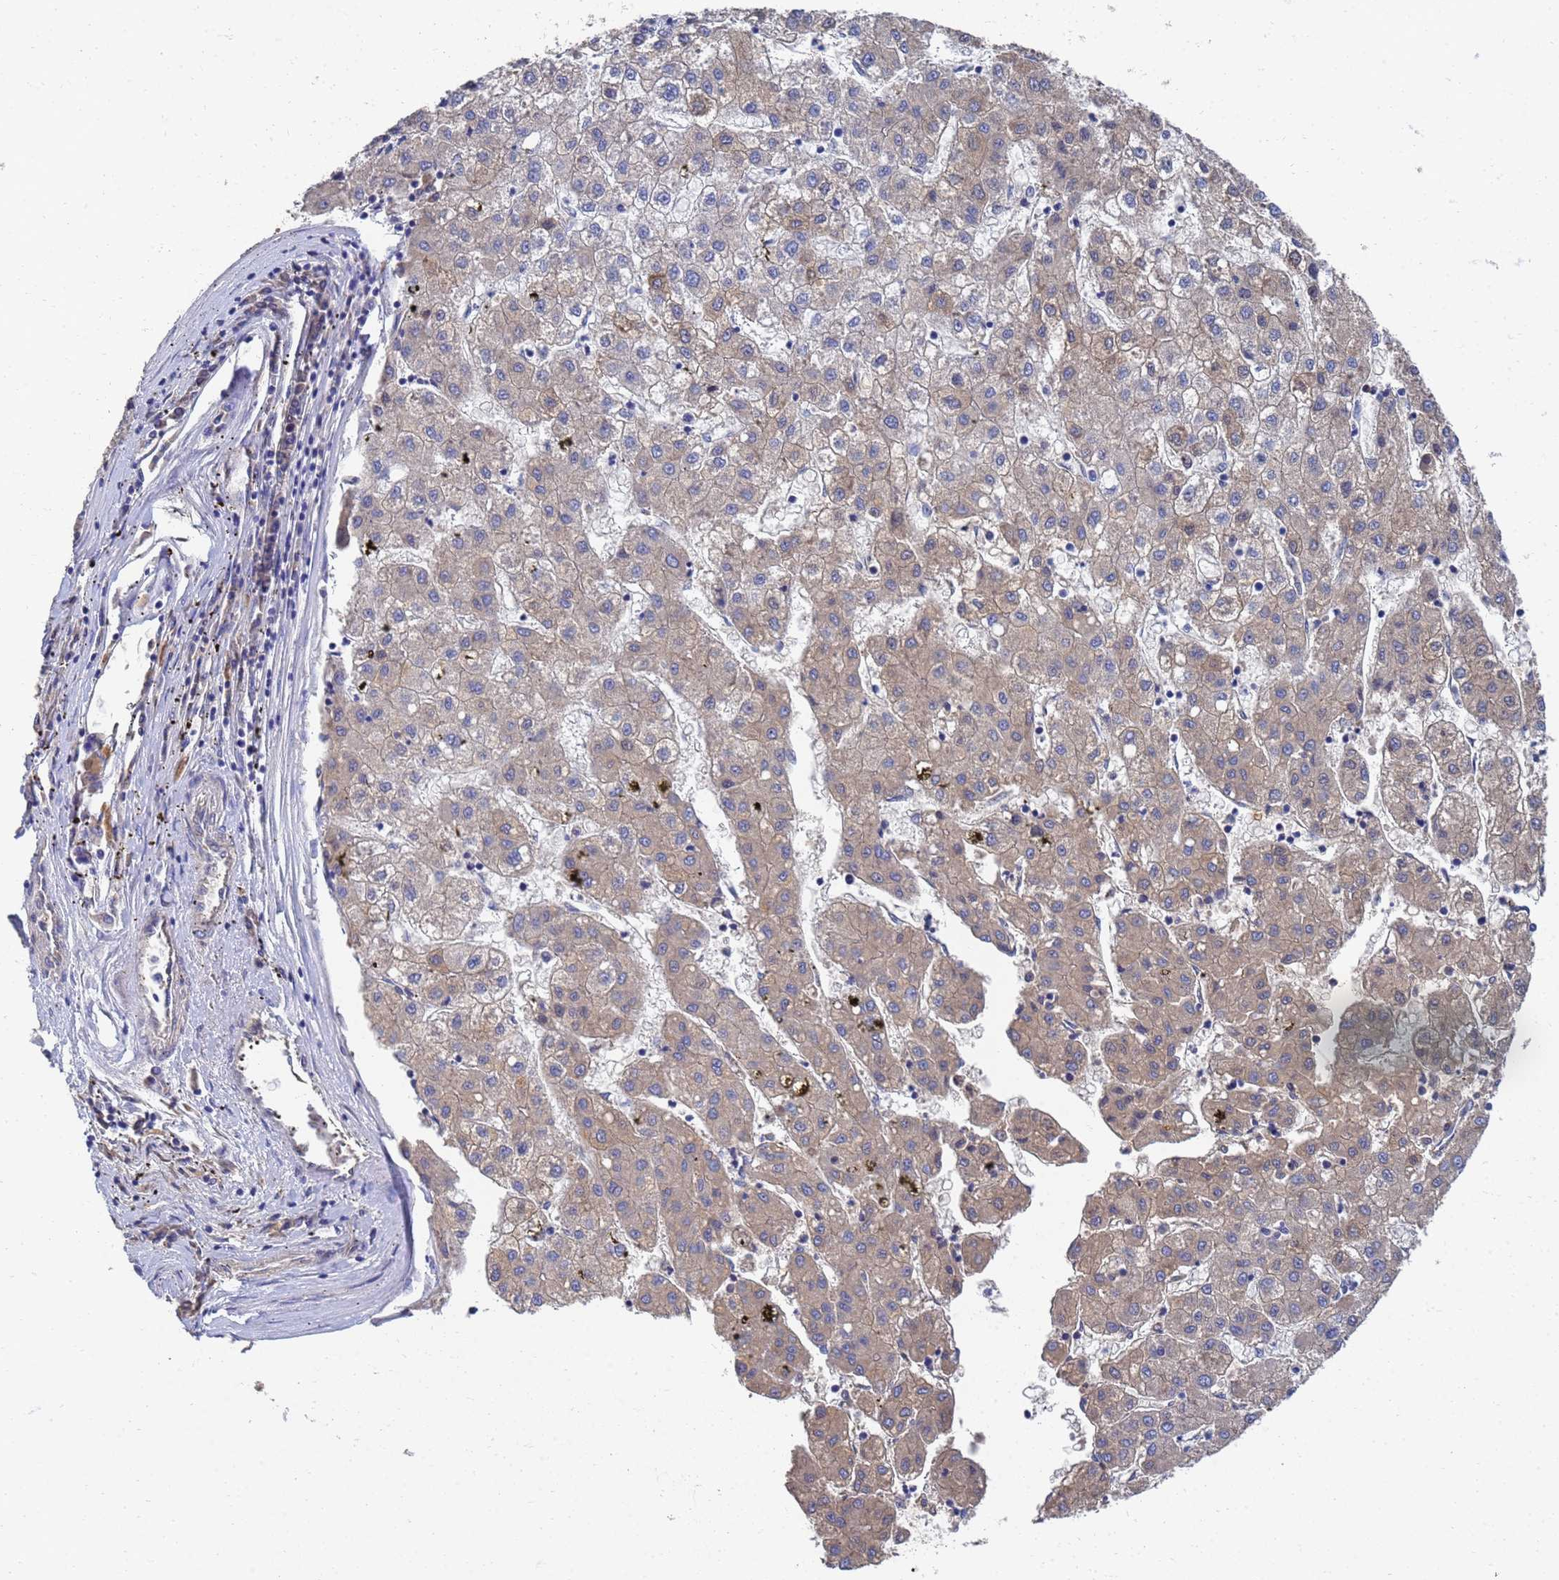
{"staining": {"intensity": "weak", "quantity": "25%-75%", "location": "cytoplasmic/membranous"}, "tissue": "liver cancer", "cell_type": "Tumor cells", "image_type": "cancer", "snomed": [{"axis": "morphology", "description": "Carcinoma, Hepatocellular, NOS"}, {"axis": "topography", "description": "Liver"}], "caption": "This micrograph exhibits liver cancer stained with IHC to label a protein in brown. The cytoplasmic/membranous of tumor cells show weak positivity for the protein. Nuclei are counter-stained blue.", "gene": "LBX2", "patient": {"sex": "male", "age": 72}}